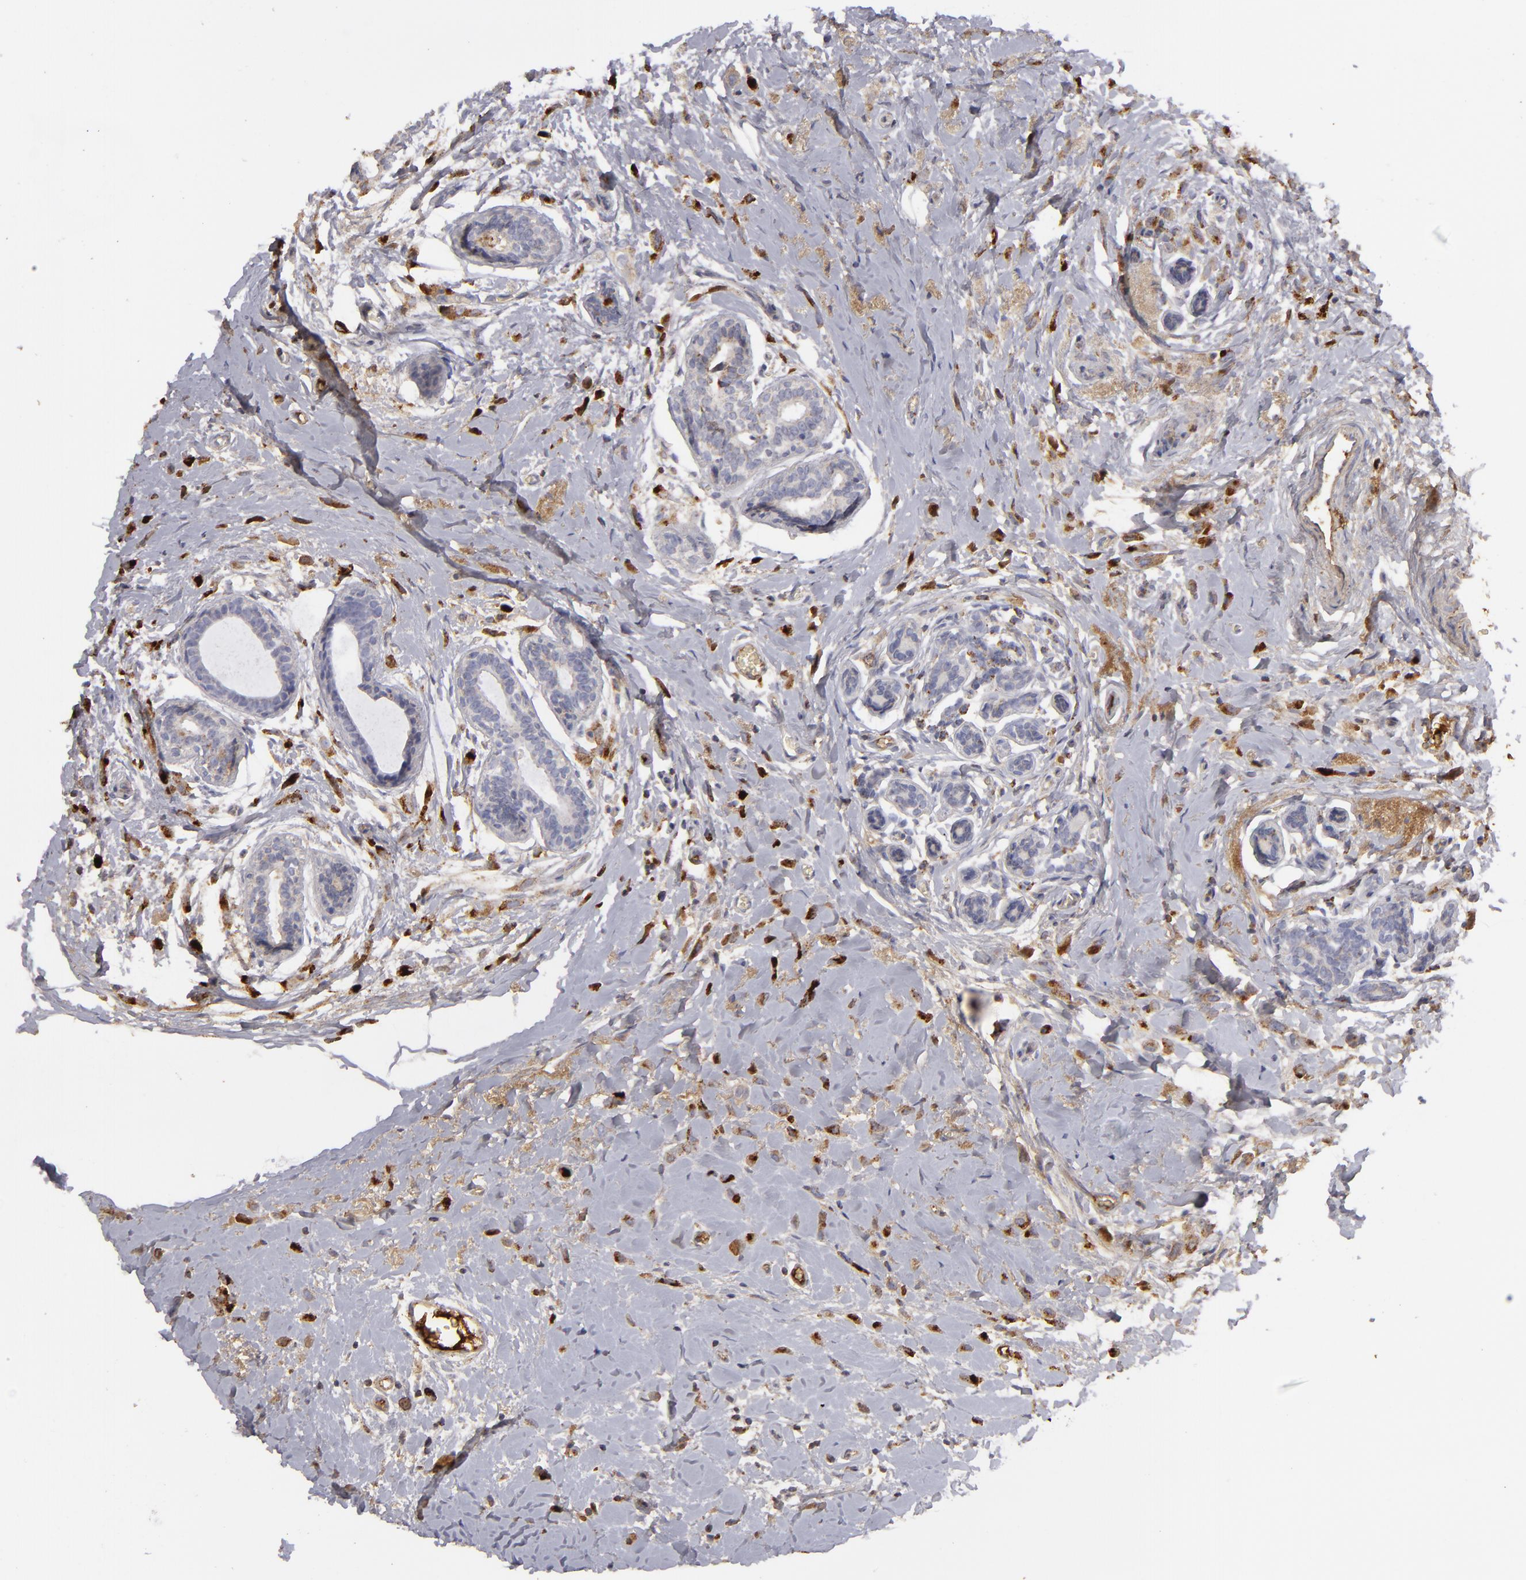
{"staining": {"intensity": "moderate", "quantity": ">75%", "location": "cytoplasmic/membranous"}, "tissue": "breast cancer", "cell_type": "Tumor cells", "image_type": "cancer", "snomed": [{"axis": "morphology", "description": "Lobular carcinoma"}, {"axis": "topography", "description": "Breast"}], "caption": "IHC of human lobular carcinoma (breast) shows medium levels of moderate cytoplasmic/membranous positivity in about >75% of tumor cells.", "gene": "CFB", "patient": {"sex": "female", "age": 57}}